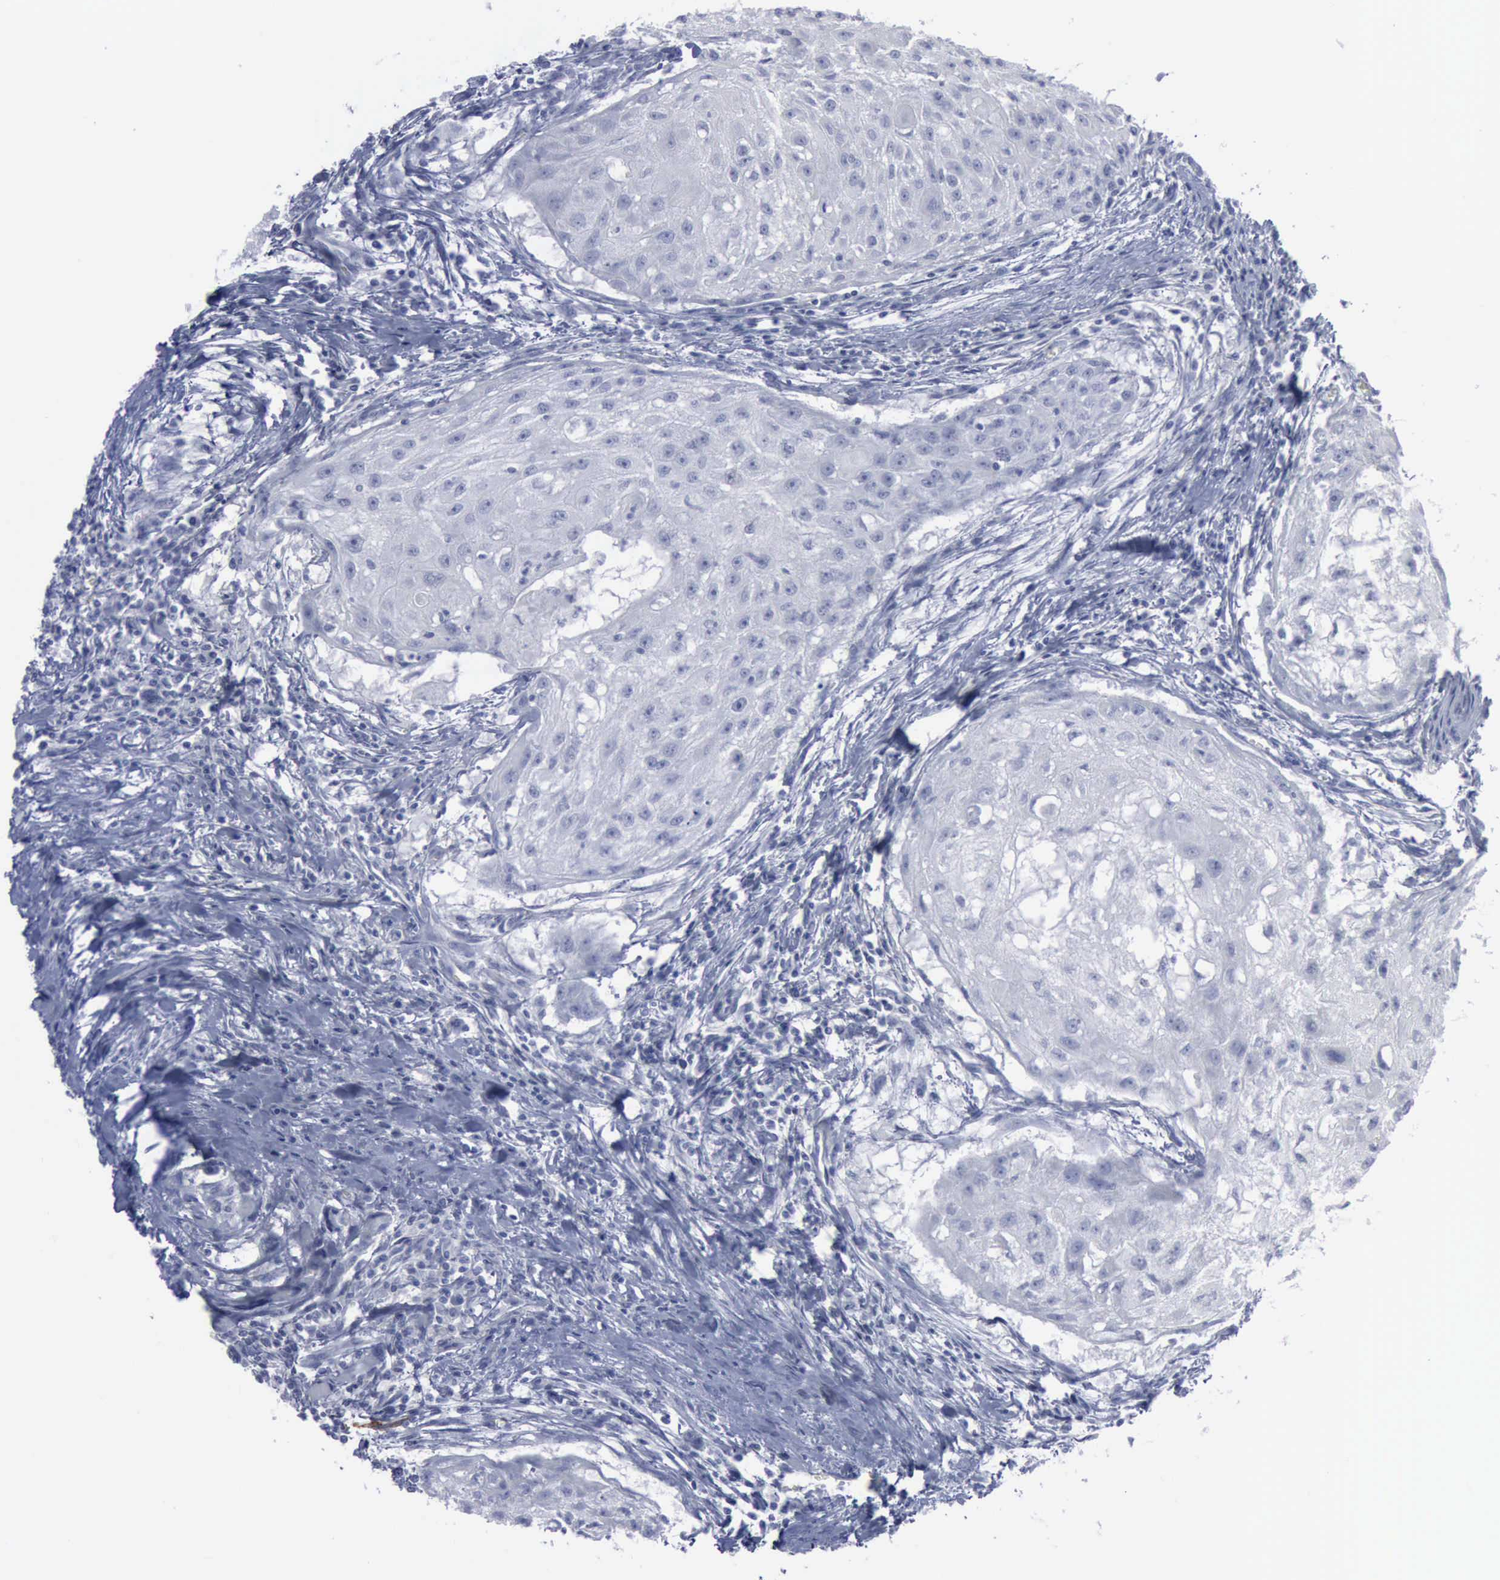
{"staining": {"intensity": "negative", "quantity": "none", "location": "none"}, "tissue": "head and neck cancer", "cell_type": "Tumor cells", "image_type": "cancer", "snomed": [{"axis": "morphology", "description": "Squamous cell carcinoma, NOS"}, {"axis": "topography", "description": "Head-Neck"}], "caption": "Tumor cells are negative for protein expression in human head and neck squamous cell carcinoma.", "gene": "VCAM1", "patient": {"sex": "male", "age": 64}}